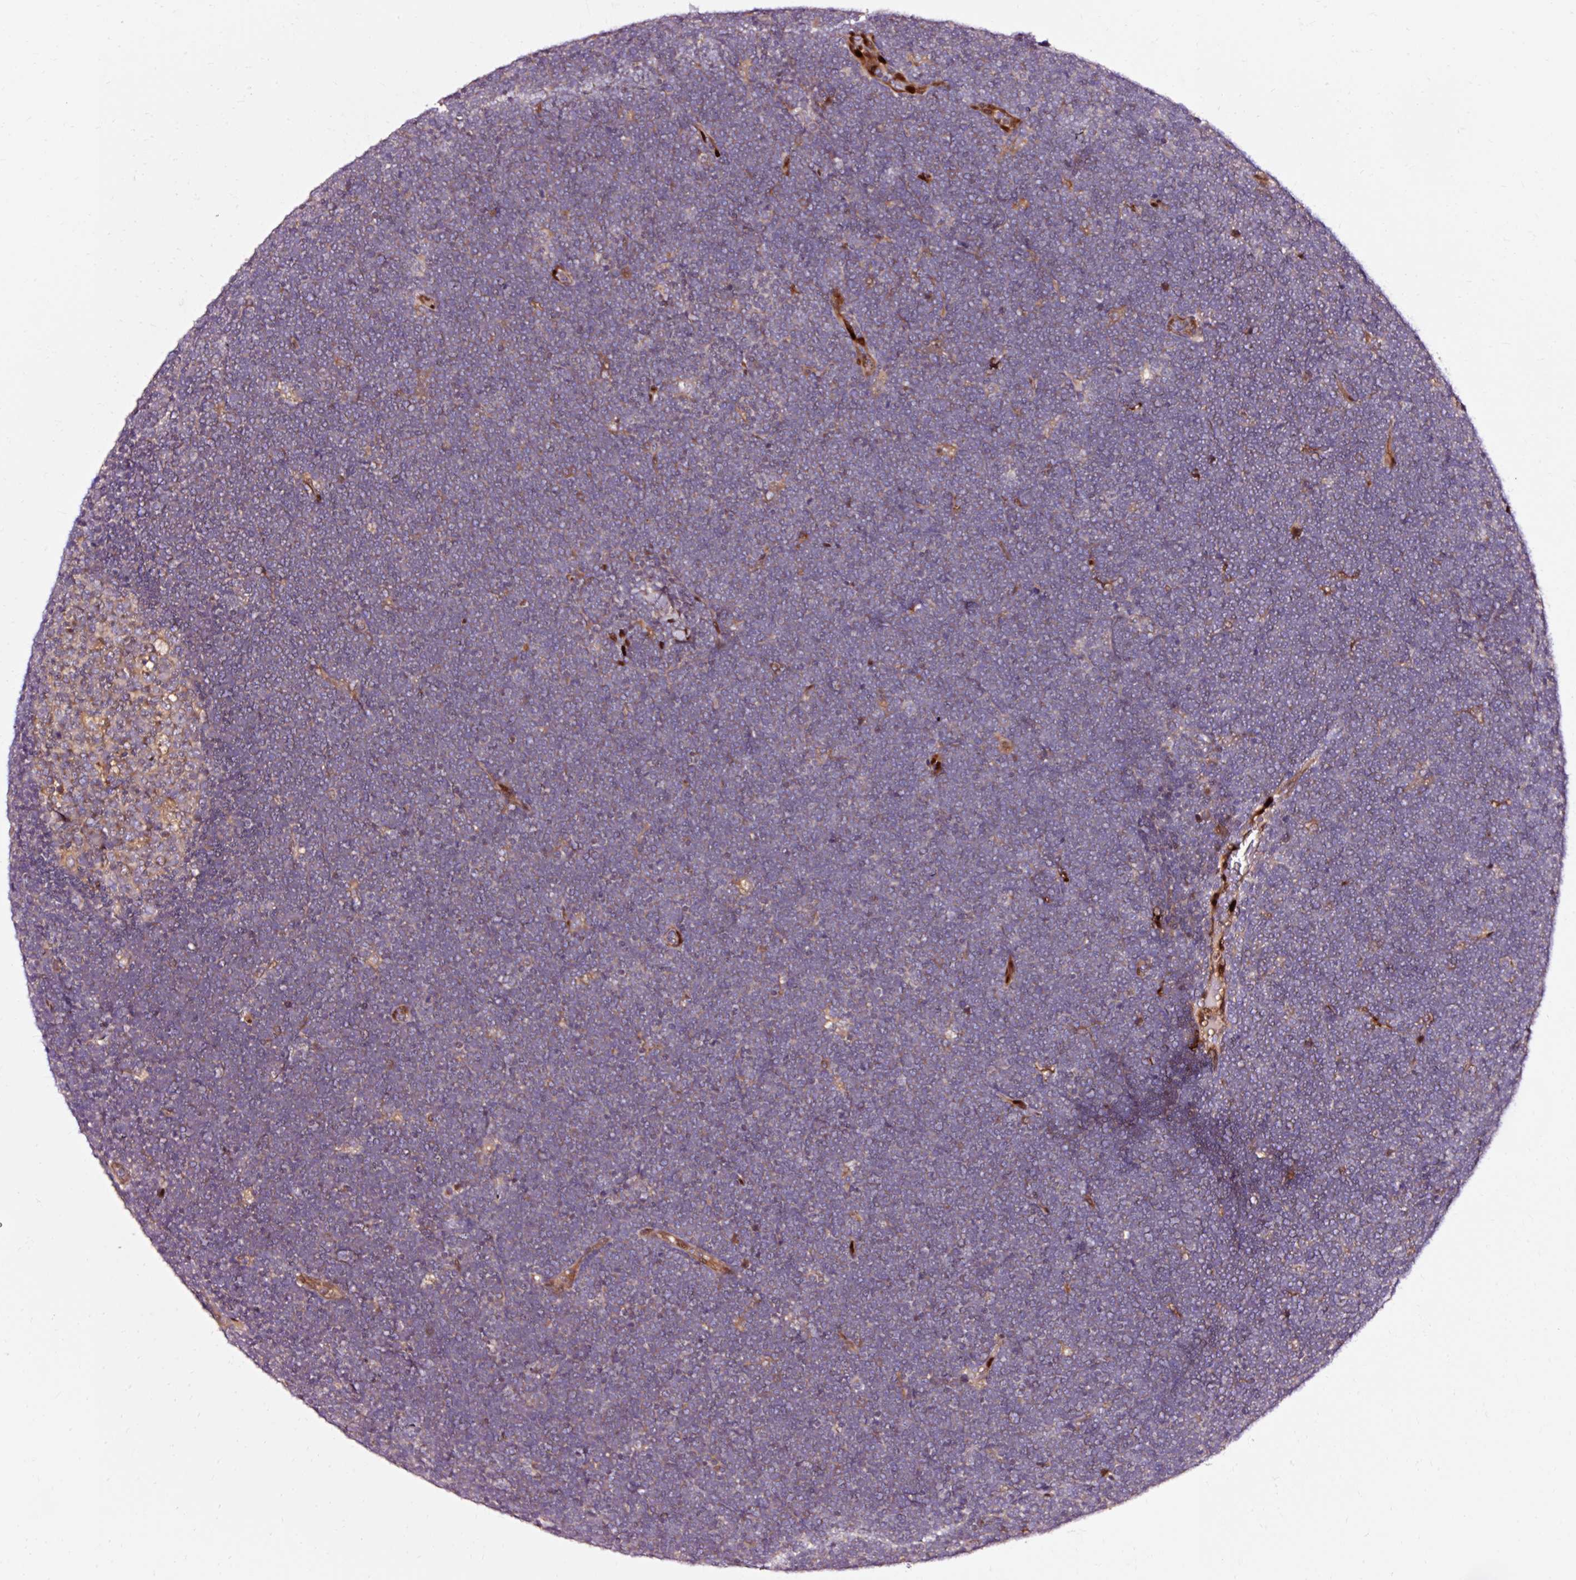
{"staining": {"intensity": "negative", "quantity": "none", "location": "none"}, "tissue": "lymphoma", "cell_type": "Tumor cells", "image_type": "cancer", "snomed": [{"axis": "morphology", "description": "Malignant lymphoma, non-Hodgkin's type, High grade"}, {"axis": "topography", "description": "Lymph node"}], "caption": "An immunohistochemistry micrograph of lymphoma is shown. There is no staining in tumor cells of lymphoma.", "gene": "NAPA", "patient": {"sex": "male", "age": 13}}